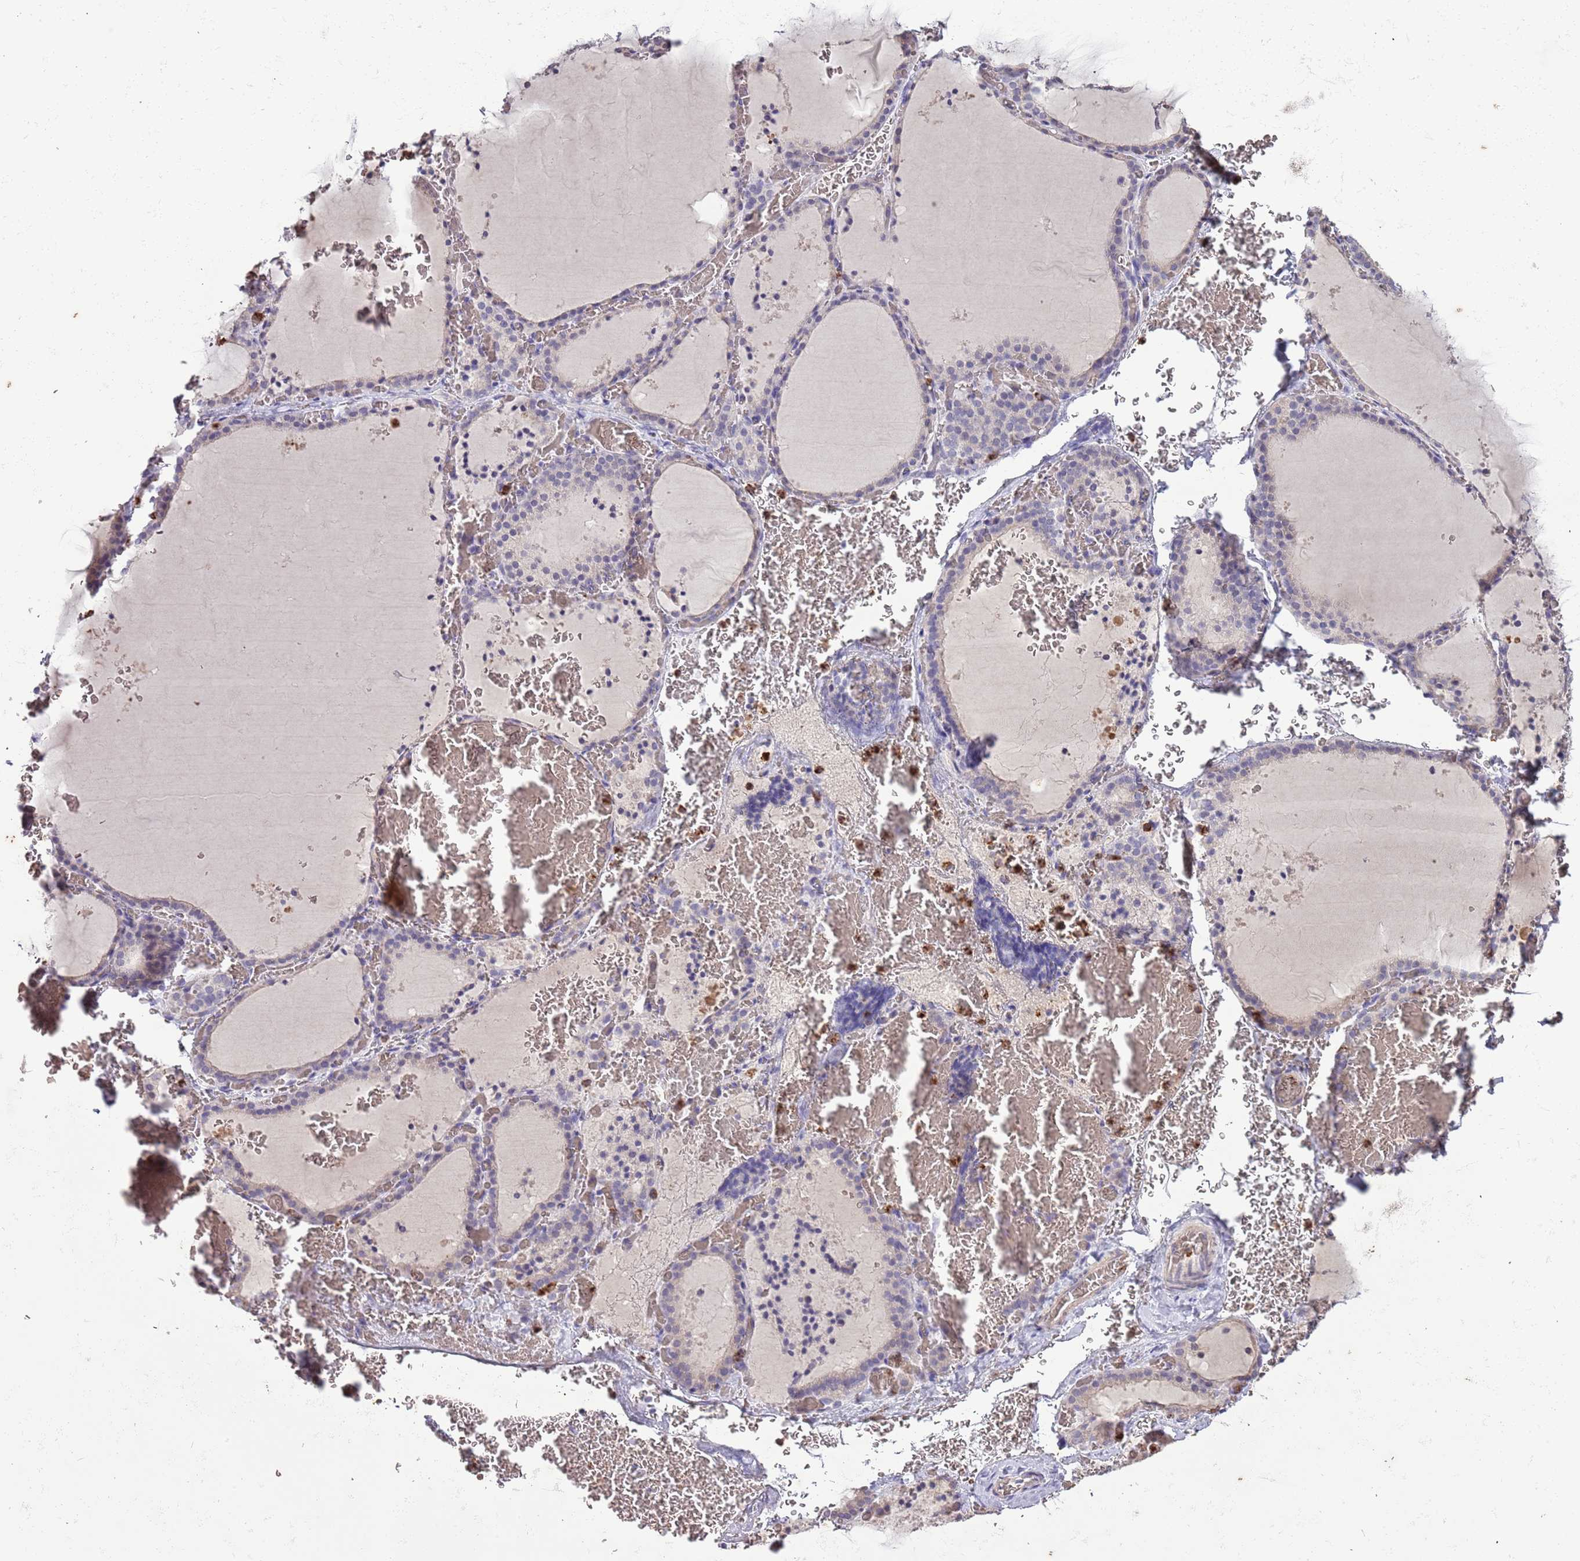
{"staining": {"intensity": "negative", "quantity": "none", "location": "none"}, "tissue": "thyroid gland", "cell_type": "Glandular cells", "image_type": "normal", "snomed": [{"axis": "morphology", "description": "Normal tissue, NOS"}, {"axis": "topography", "description": "Thyroid gland"}], "caption": "Glandular cells show no significant staining in unremarkable thyroid gland. (IHC, brightfield microscopy, high magnification).", "gene": "P2RY13", "patient": {"sex": "female", "age": 39}}